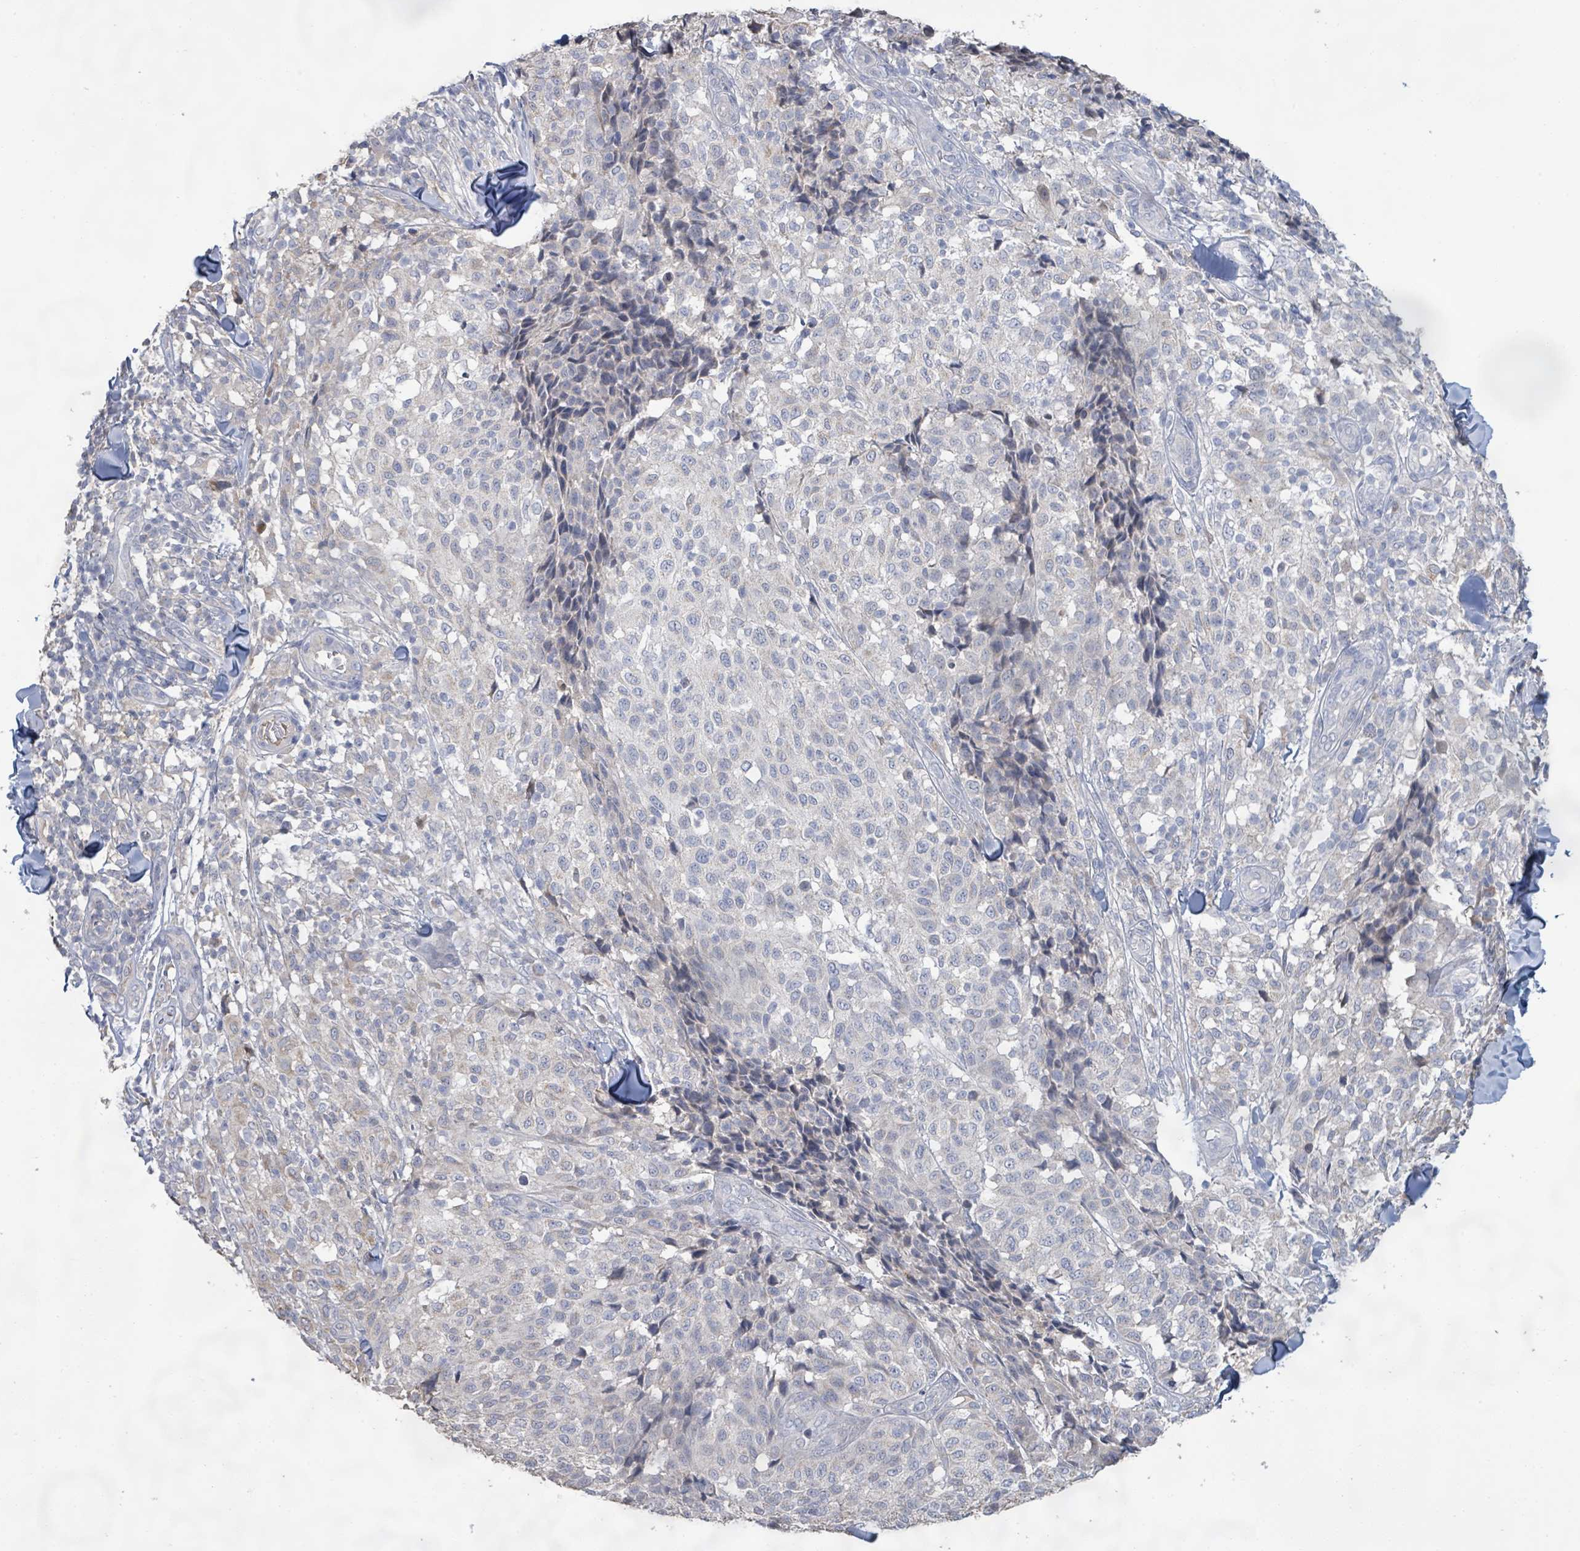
{"staining": {"intensity": "negative", "quantity": "none", "location": "none"}, "tissue": "melanoma", "cell_type": "Tumor cells", "image_type": "cancer", "snomed": [{"axis": "morphology", "description": "Malignant melanoma, NOS"}, {"axis": "topography", "description": "Skin"}], "caption": "Immunohistochemistry of human malignant melanoma demonstrates no staining in tumor cells.", "gene": "KCNS2", "patient": {"sex": "male", "age": 66}}